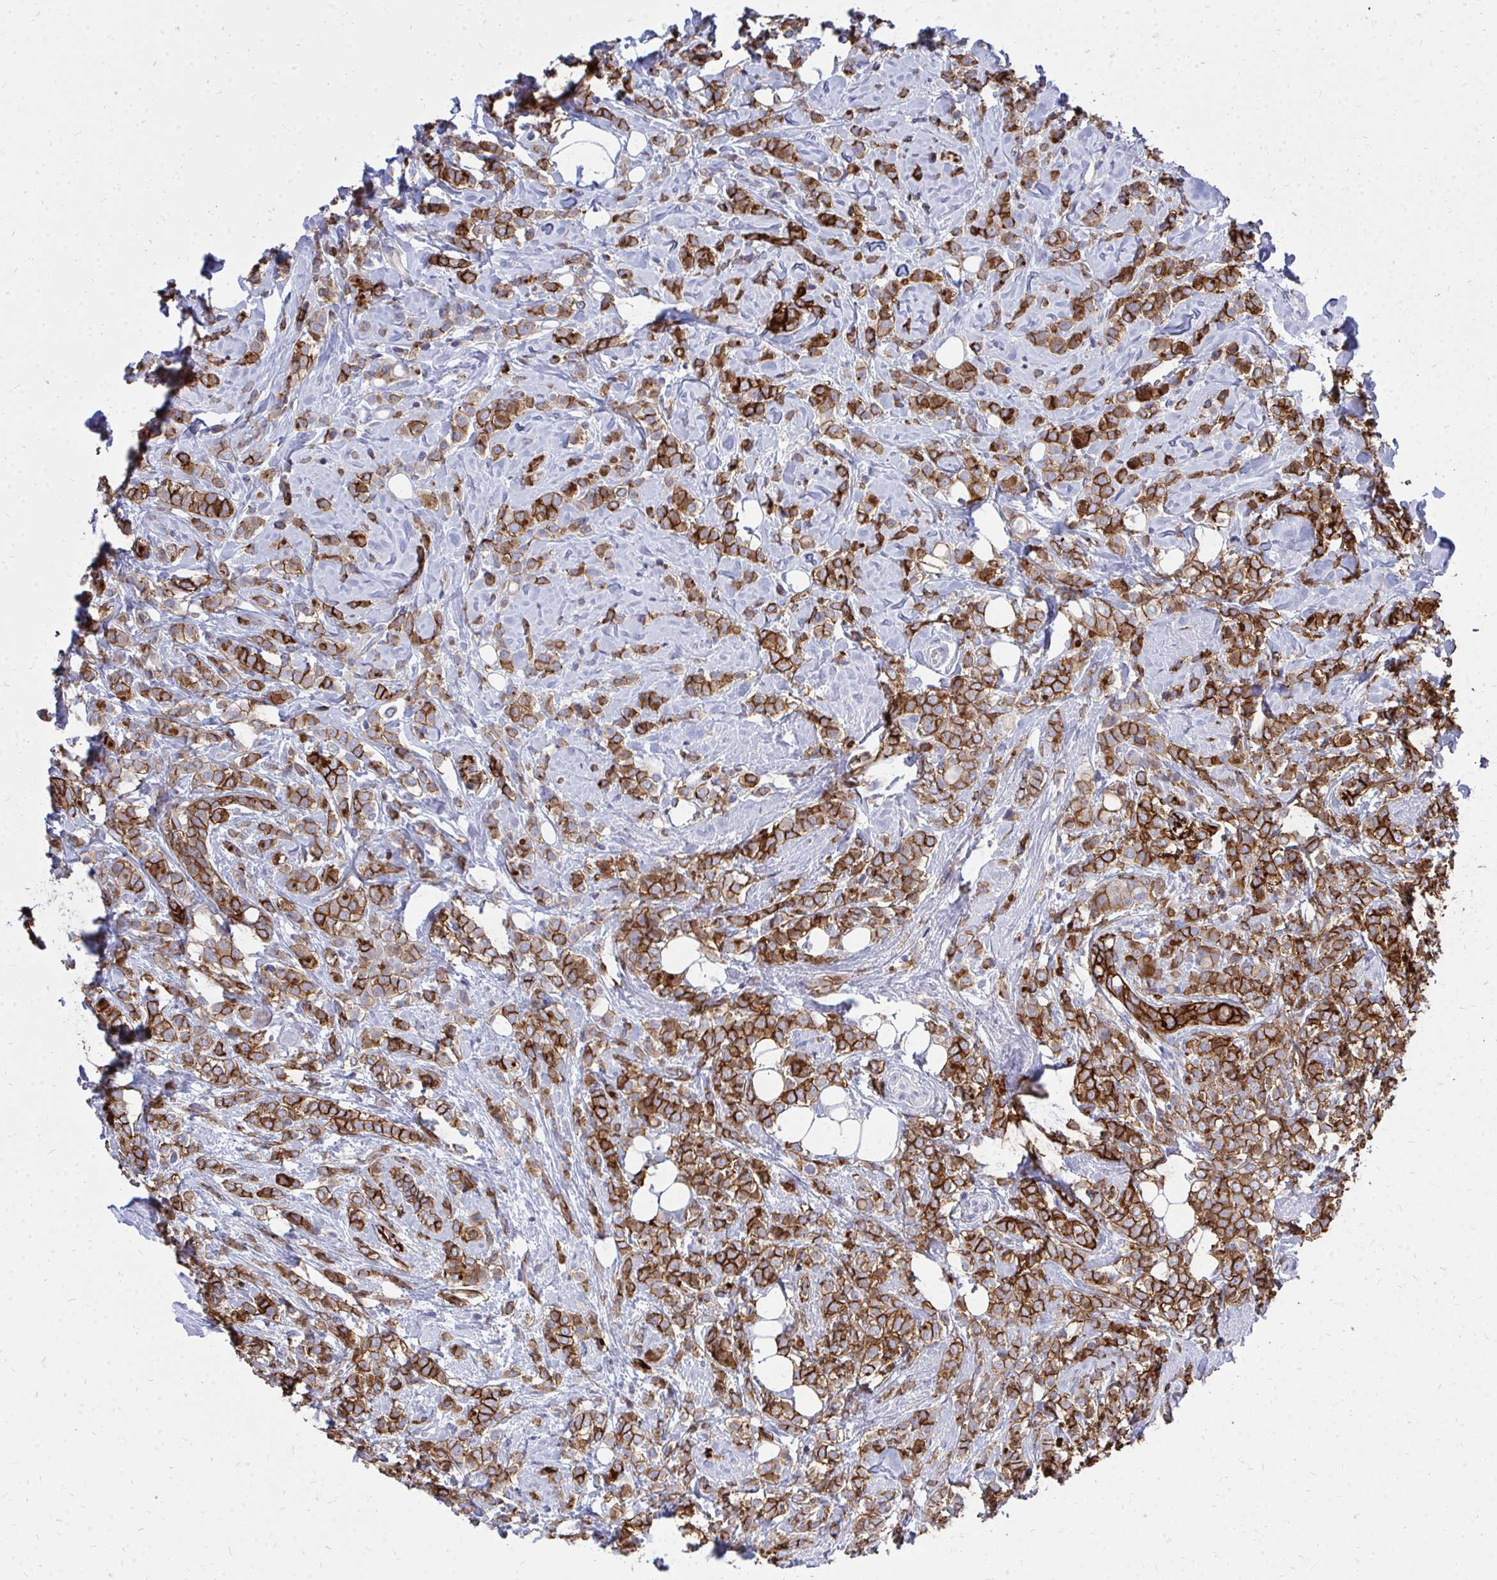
{"staining": {"intensity": "strong", "quantity": ">75%", "location": "cytoplasmic/membranous"}, "tissue": "breast cancer", "cell_type": "Tumor cells", "image_type": "cancer", "snomed": [{"axis": "morphology", "description": "Lobular carcinoma"}, {"axis": "topography", "description": "Breast"}], "caption": "Strong cytoplasmic/membranous expression is identified in approximately >75% of tumor cells in breast lobular carcinoma.", "gene": "MARCKSL1", "patient": {"sex": "female", "age": 49}}